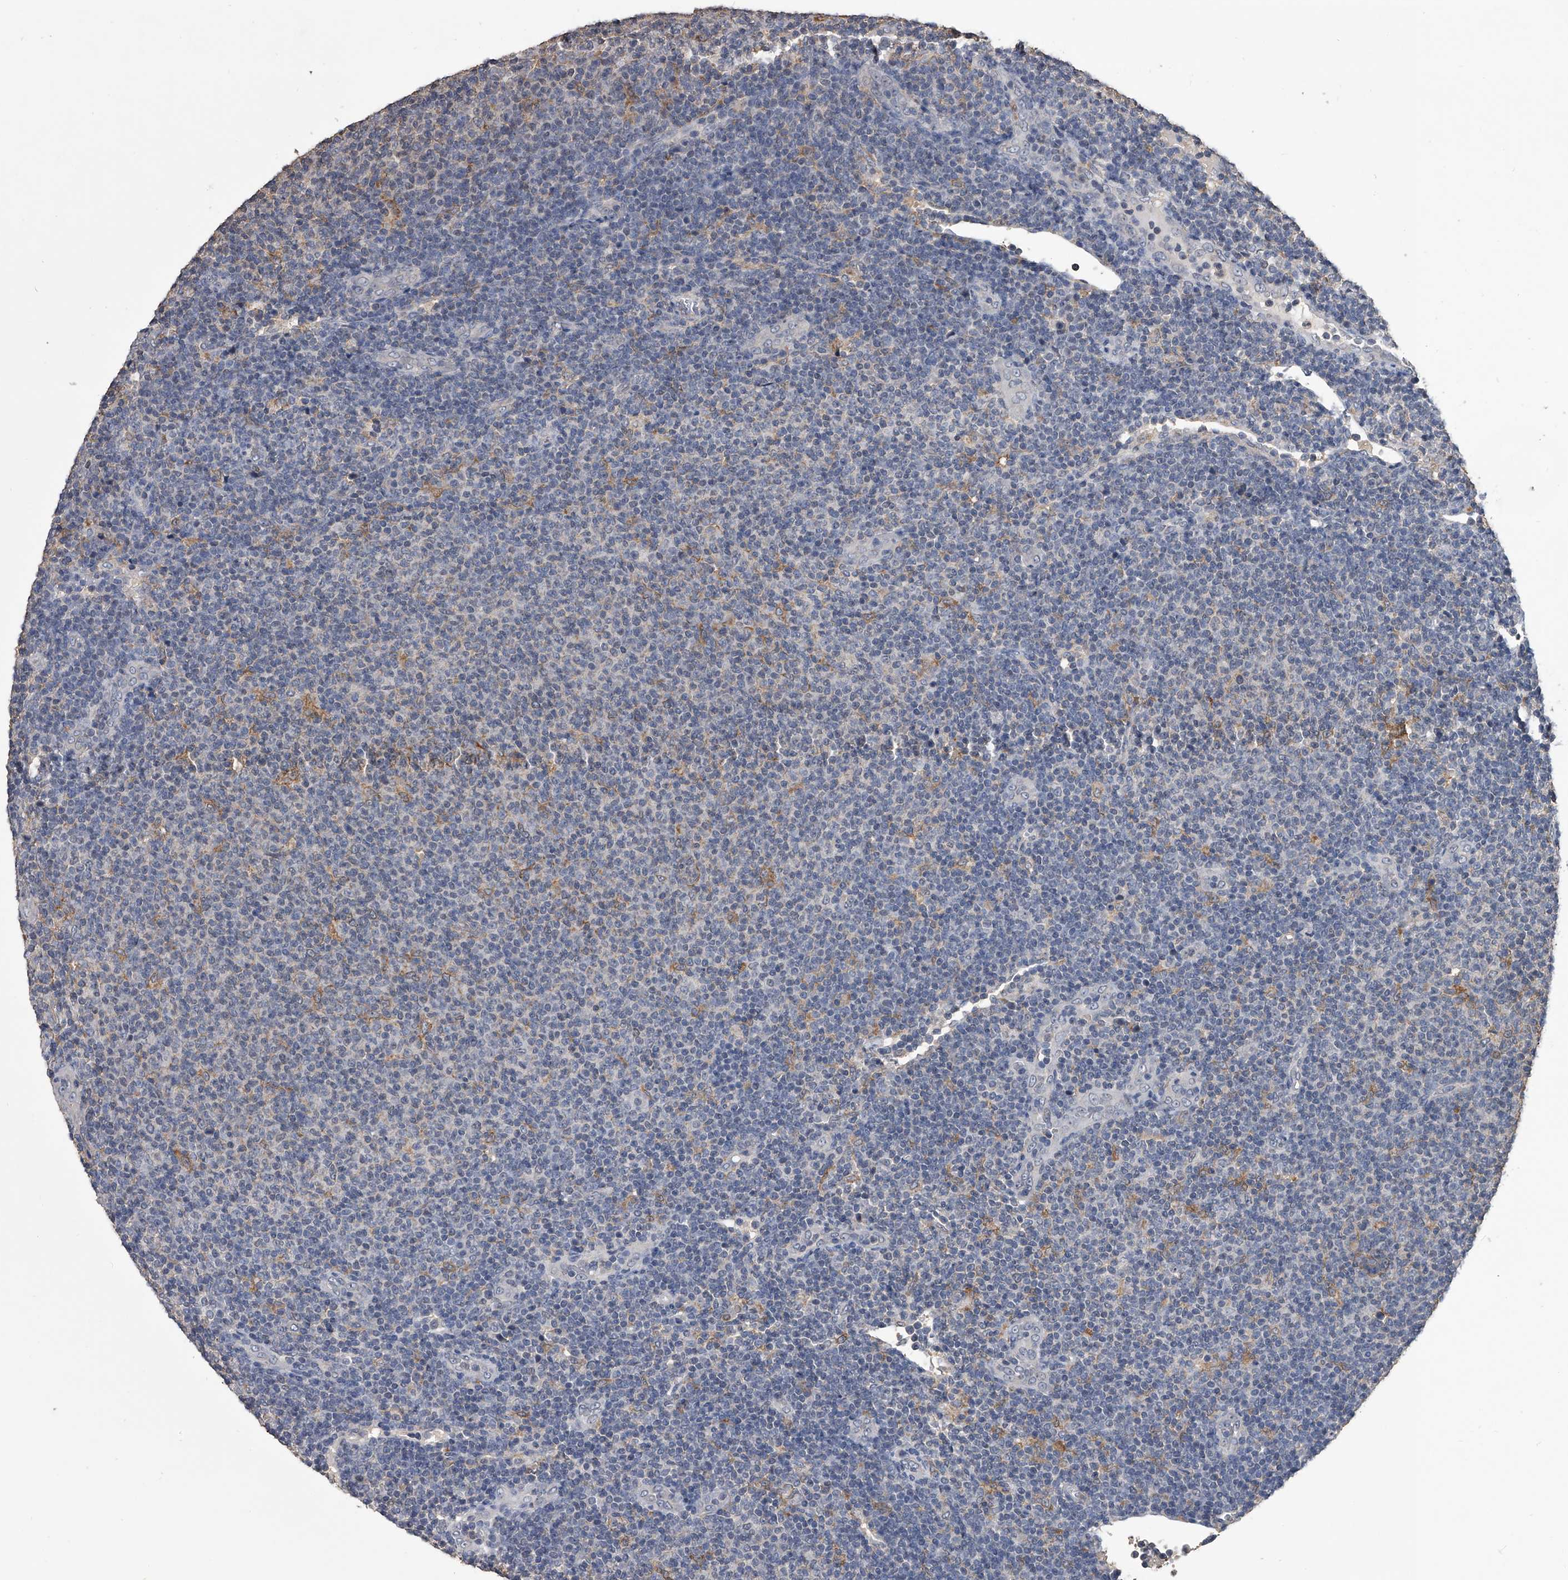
{"staining": {"intensity": "negative", "quantity": "none", "location": "none"}, "tissue": "lymphoma", "cell_type": "Tumor cells", "image_type": "cancer", "snomed": [{"axis": "morphology", "description": "Malignant lymphoma, non-Hodgkin's type, Low grade"}, {"axis": "topography", "description": "Lymph node"}], "caption": "Micrograph shows no protein staining in tumor cells of malignant lymphoma, non-Hodgkin's type (low-grade) tissue.", "gene": "MAP4K3", "patient": {"sex": "male", "age": 66}}